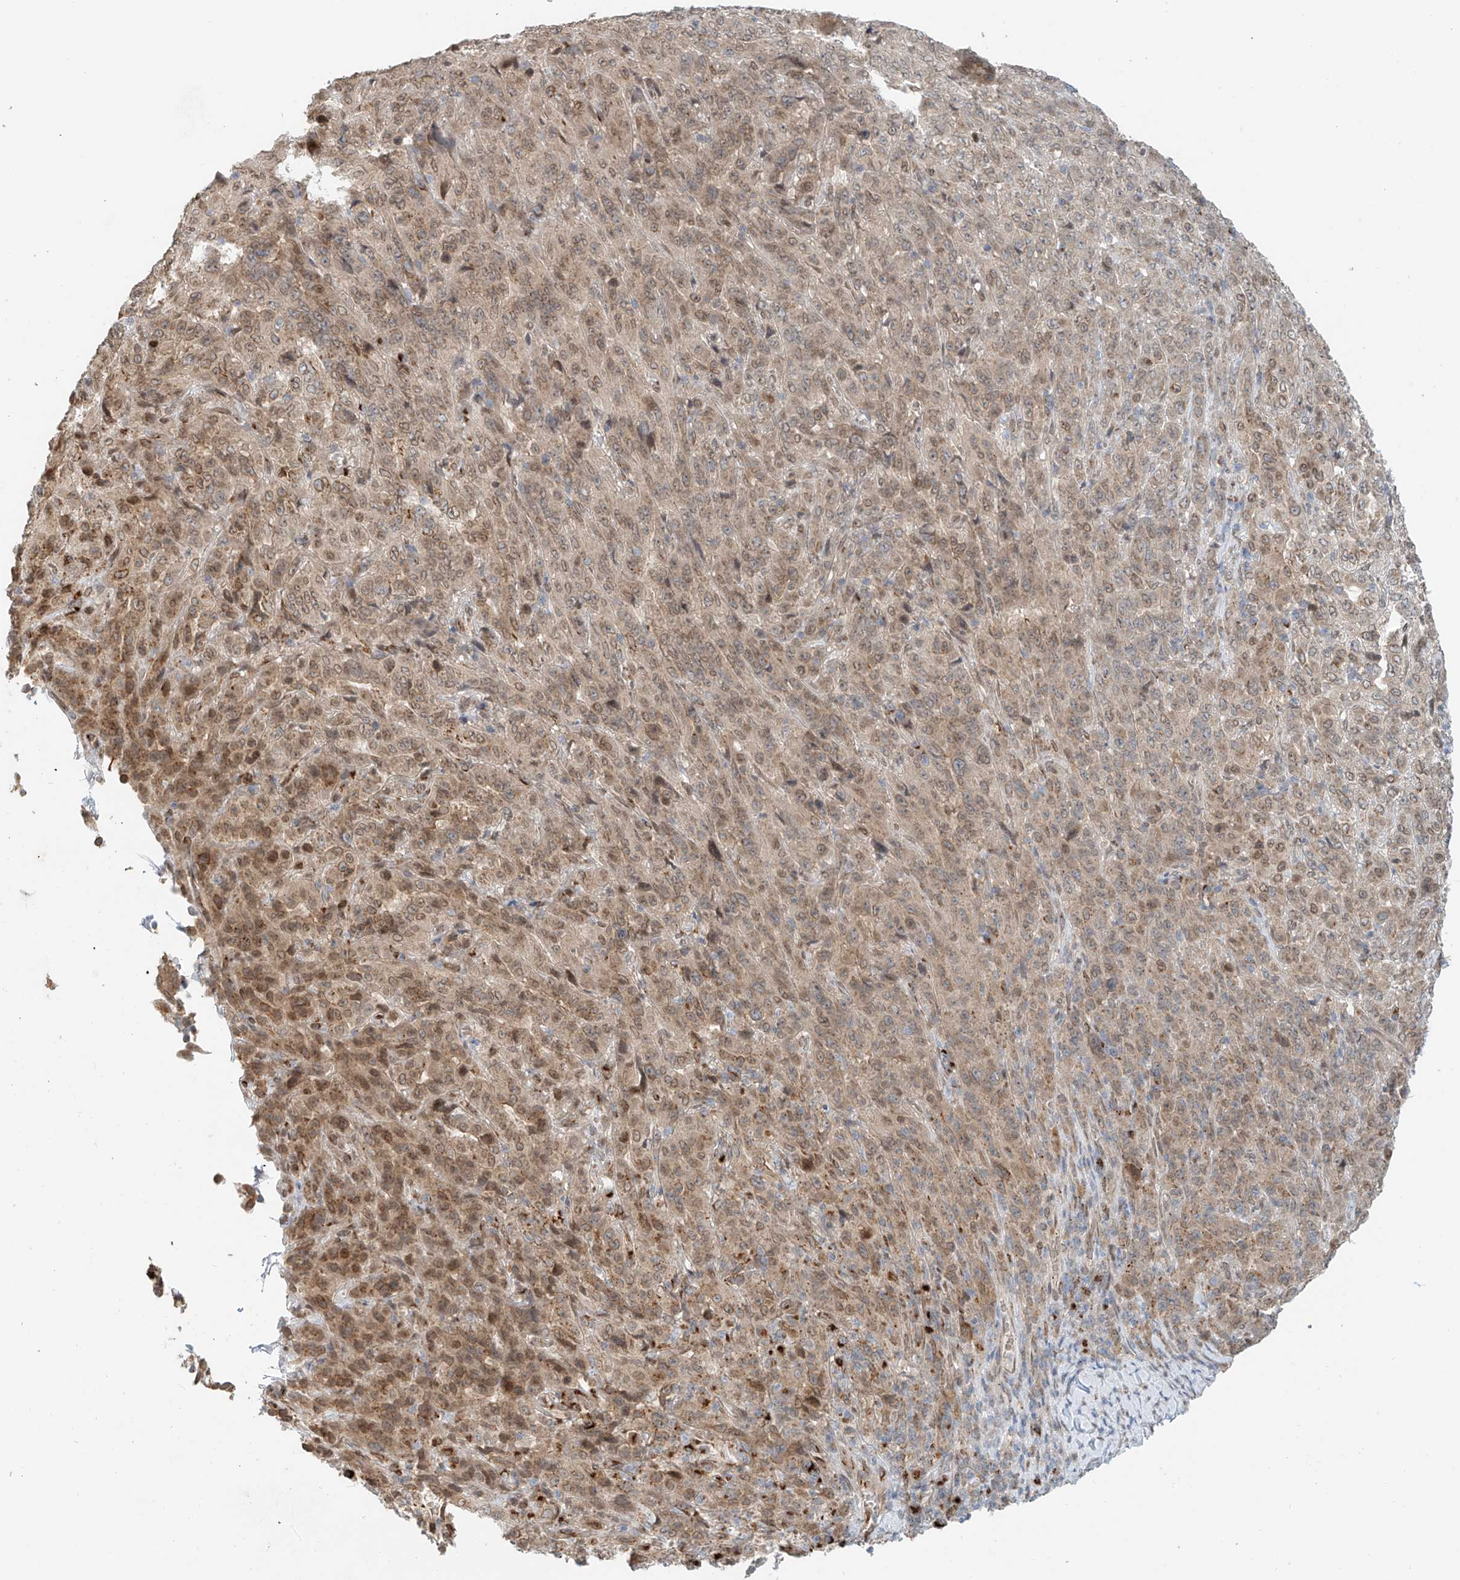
{"staining": {"intensity": "weak", "quantity": ">75%", "location": "cytoplasmic/membranous,nuclear"}, "tissue": "pancreatic cancer", "cell_type": "Tumor cells", "image_type": "cancer", "snomed": [{"axis": "morphology", "description": "Adenocarcinoma, NOS"}, {"axis": "topography", "description": "Pancreas"}], "caption": "Pancreatic adenocarcinoma stained for a protein (brown) shows weak cytoplasmic/membranous and nuclear positive staining in approximately >75% of tumor cells.", "gene": "STARD9", "patient": {"sex": "male", "age": 63}}